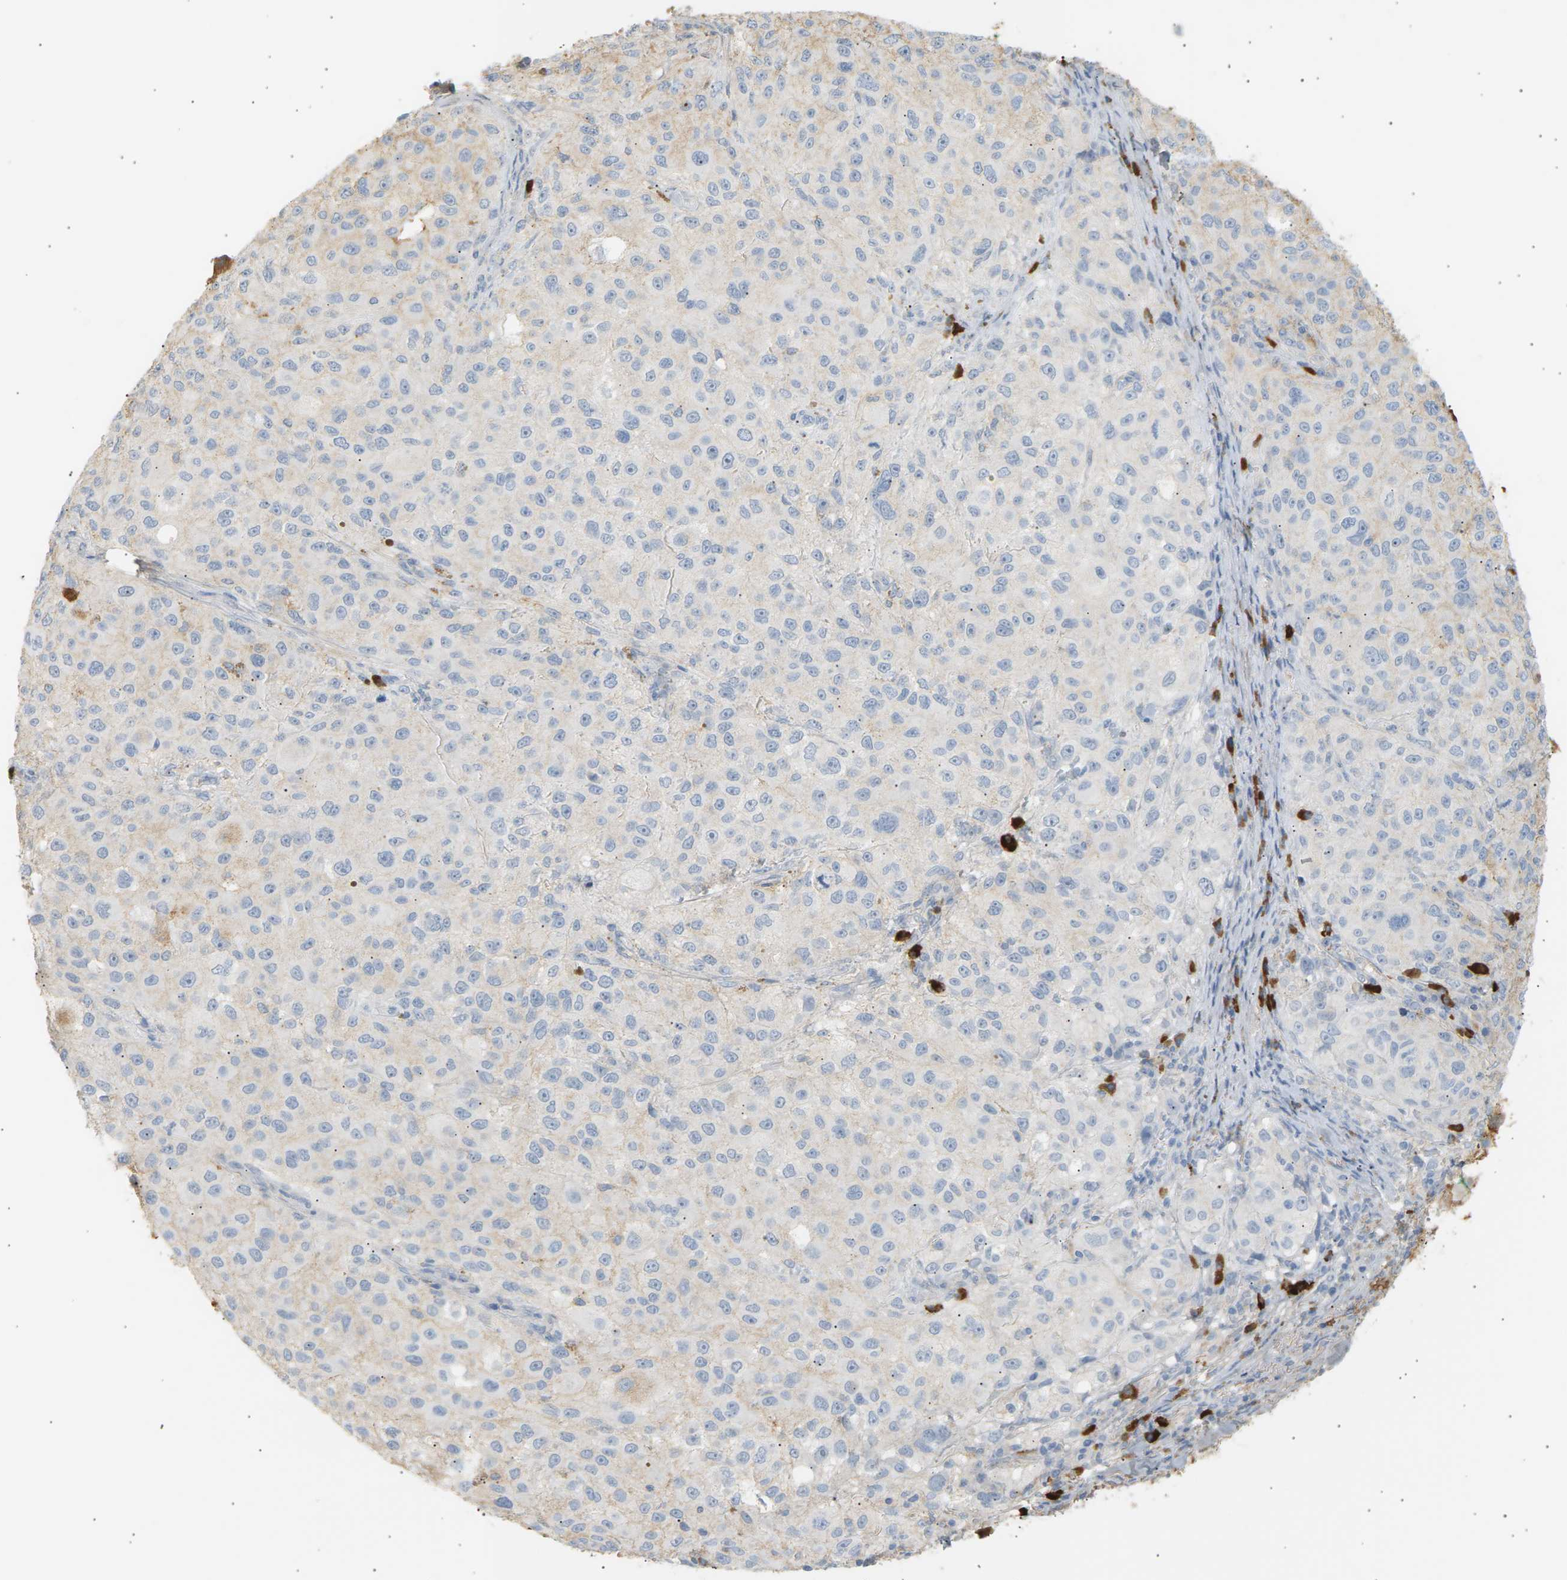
{"staining": {"intensity": "negative", "quantity": "none", "location": "none"}, "tissue": "melanoma", "cell_type": "Tumor cells", "image_type": "cancer", "snomed": [{"axis": "morphology", "description": "Necrosis, NOS"}, {"axis": "morphology", "description": "Malignant melanoma, NOS"}, {"axis": "topography", "description": "Skin"}], "caption": "DAB immunohistochemical staining of malignant melanoma reveals no significant staining in tumor cells.", "gene": "IGLC3", "patient": {"sex": "female", "age": 87}}